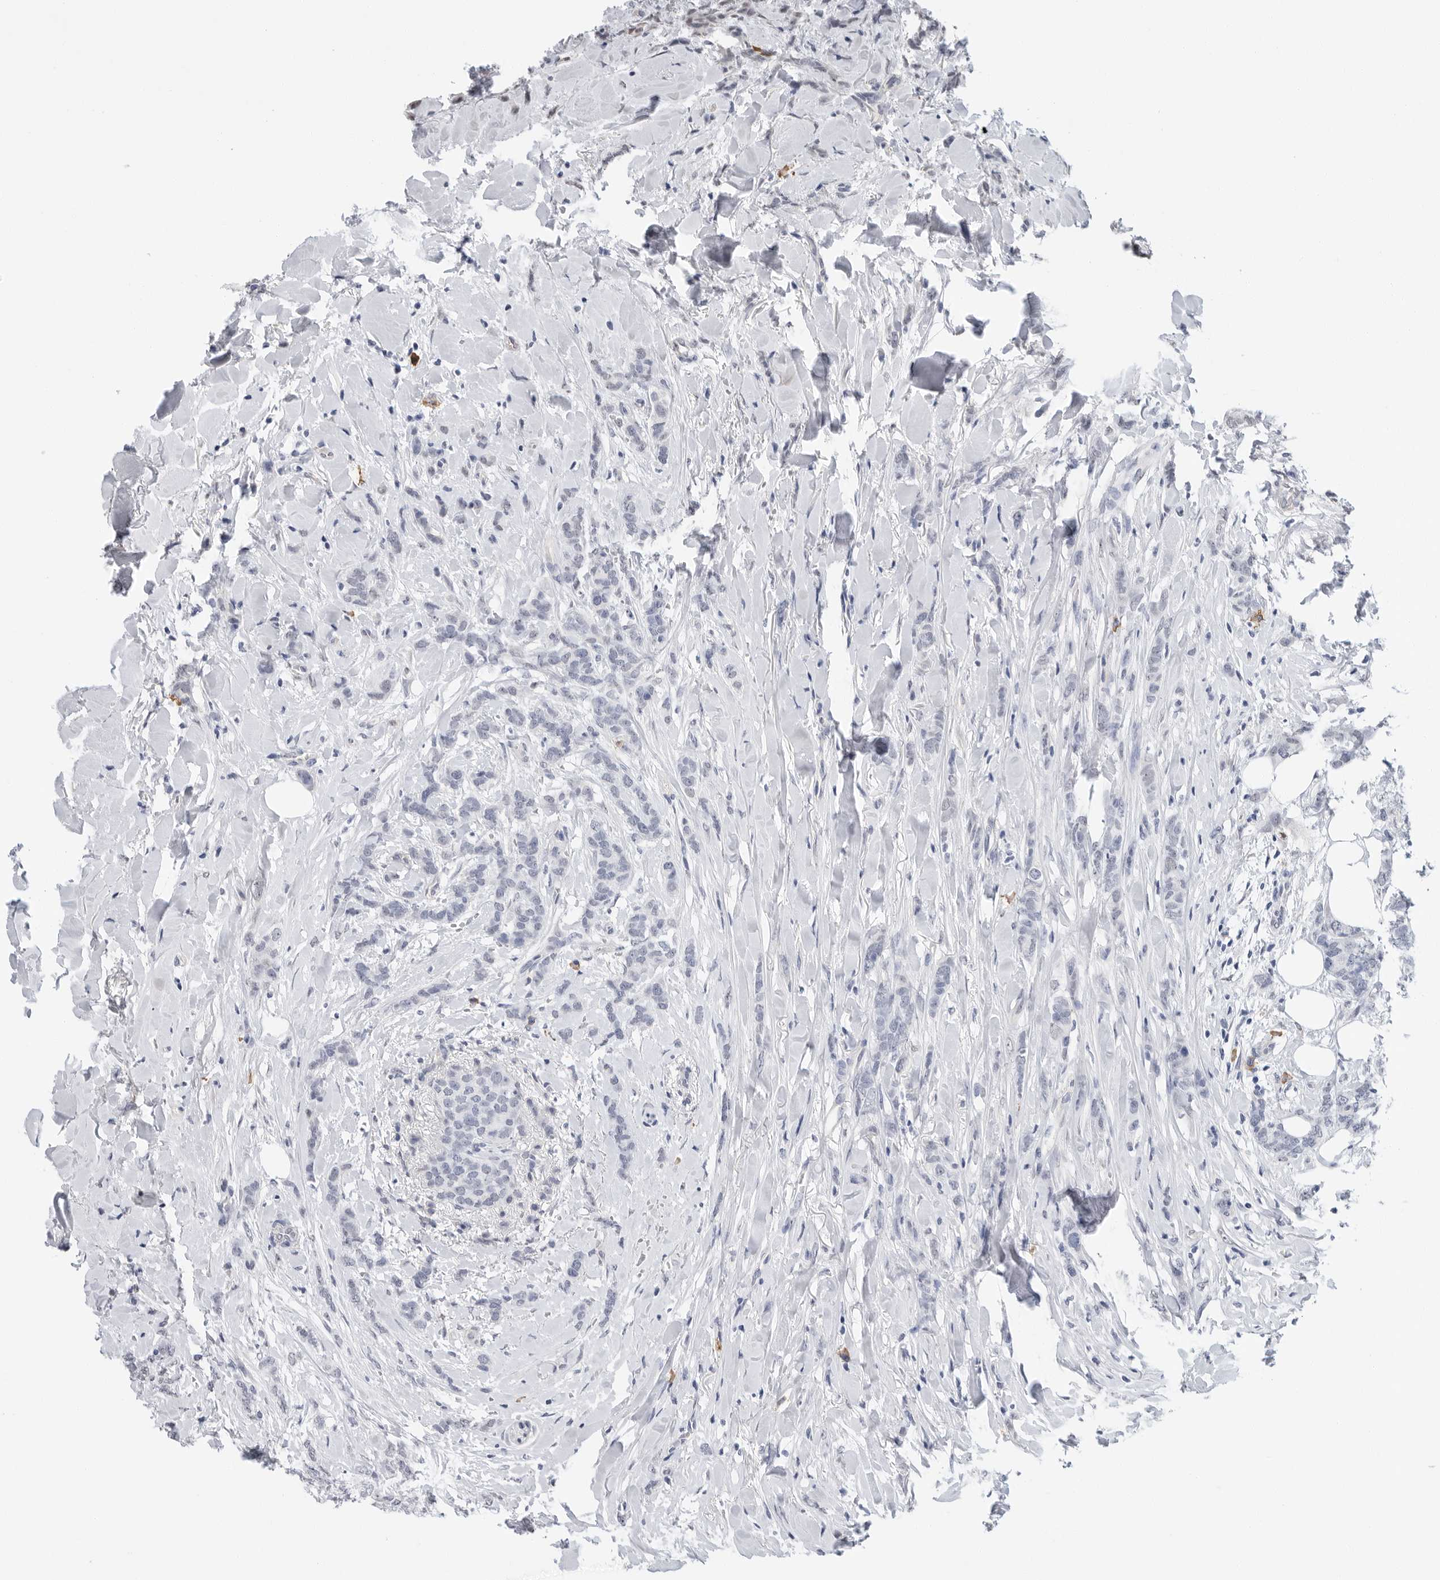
{"staining": {"intensity": "negative", "quantity": "none", "location": "none"}, "tissue": "breast cancer", "cell_type": "Tumor cells", "image_type": "cancer", "snomed": [{"axis": "morphology", "description": "Lobular carcinoma"}, {"axis": "topography", "description": "Skin"}, {"axis": "topography", "description": "Breast"}], "caption": "An image of human breast lobular carcinoma is negative for staining in tumor cells. (Brightfield microscopy of DAB immunohistochemistry (IHC) at high magnification).", "gene": "ARHGEF10", "patient": {"sex": "female", "age": 46}}